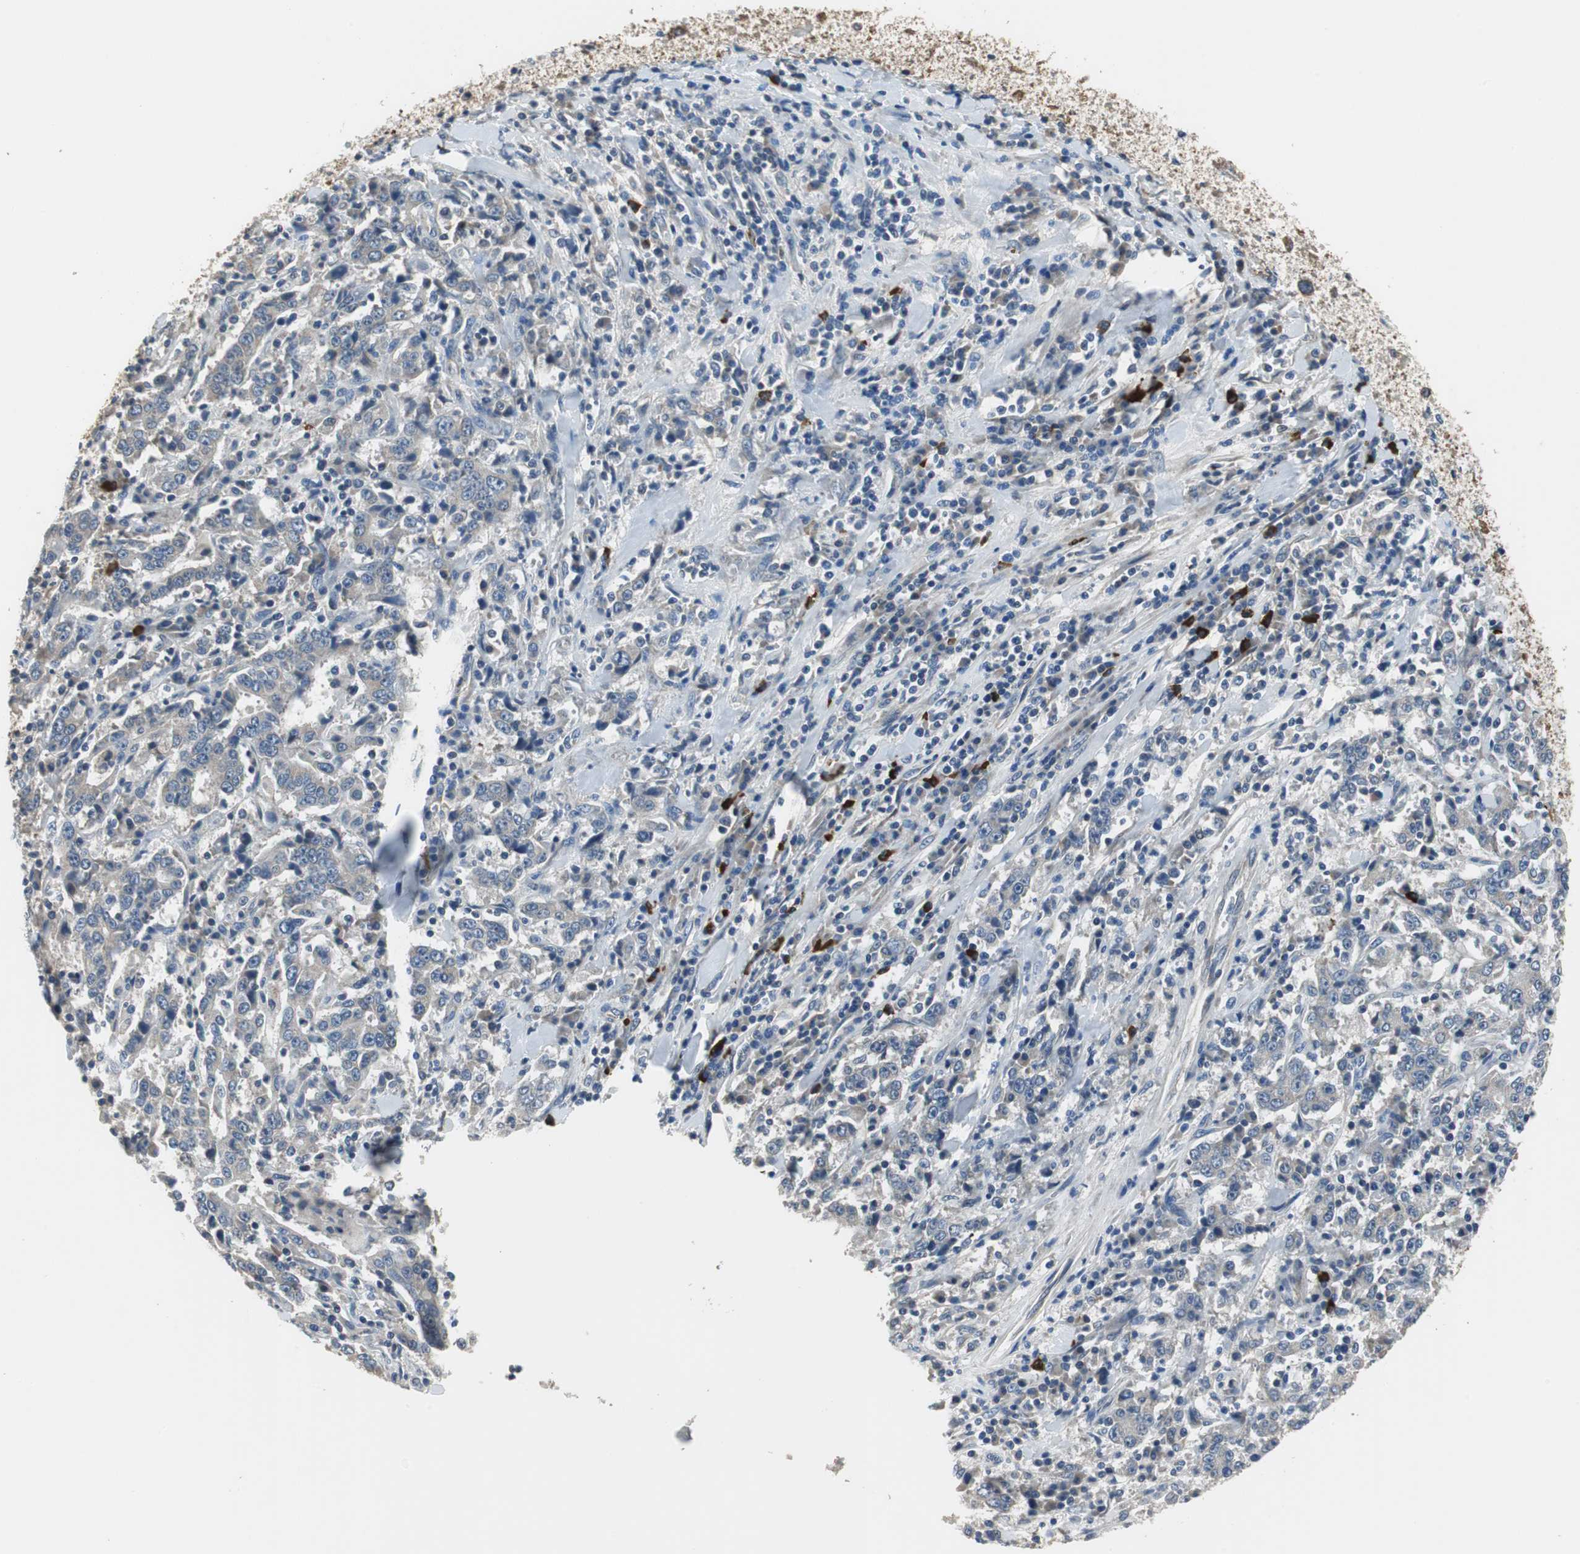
{"staining": {"intensity": "negative", "quantity": "none", "location": "none"}, "tissue": "stomach cancer", "cell_type": "Tumor cells", "image_type": "cancer", "snomed": [{"axis": "morphology", "description": "Normal tissue, NOS"}, {"axis": "morphology", "description": "Adenocarcinoma, NOS"}, {"axis": "topography", "description": "Stomach, upper"}, {"axis": "topography", "description": "Stomach"}], "caption": "Protein analysis of adenocarcinoma (stomach) demonstrates no significant expression in tumor cells.", "gene": "MTIF2", "patient": {"sex": "male", "age": 59}}